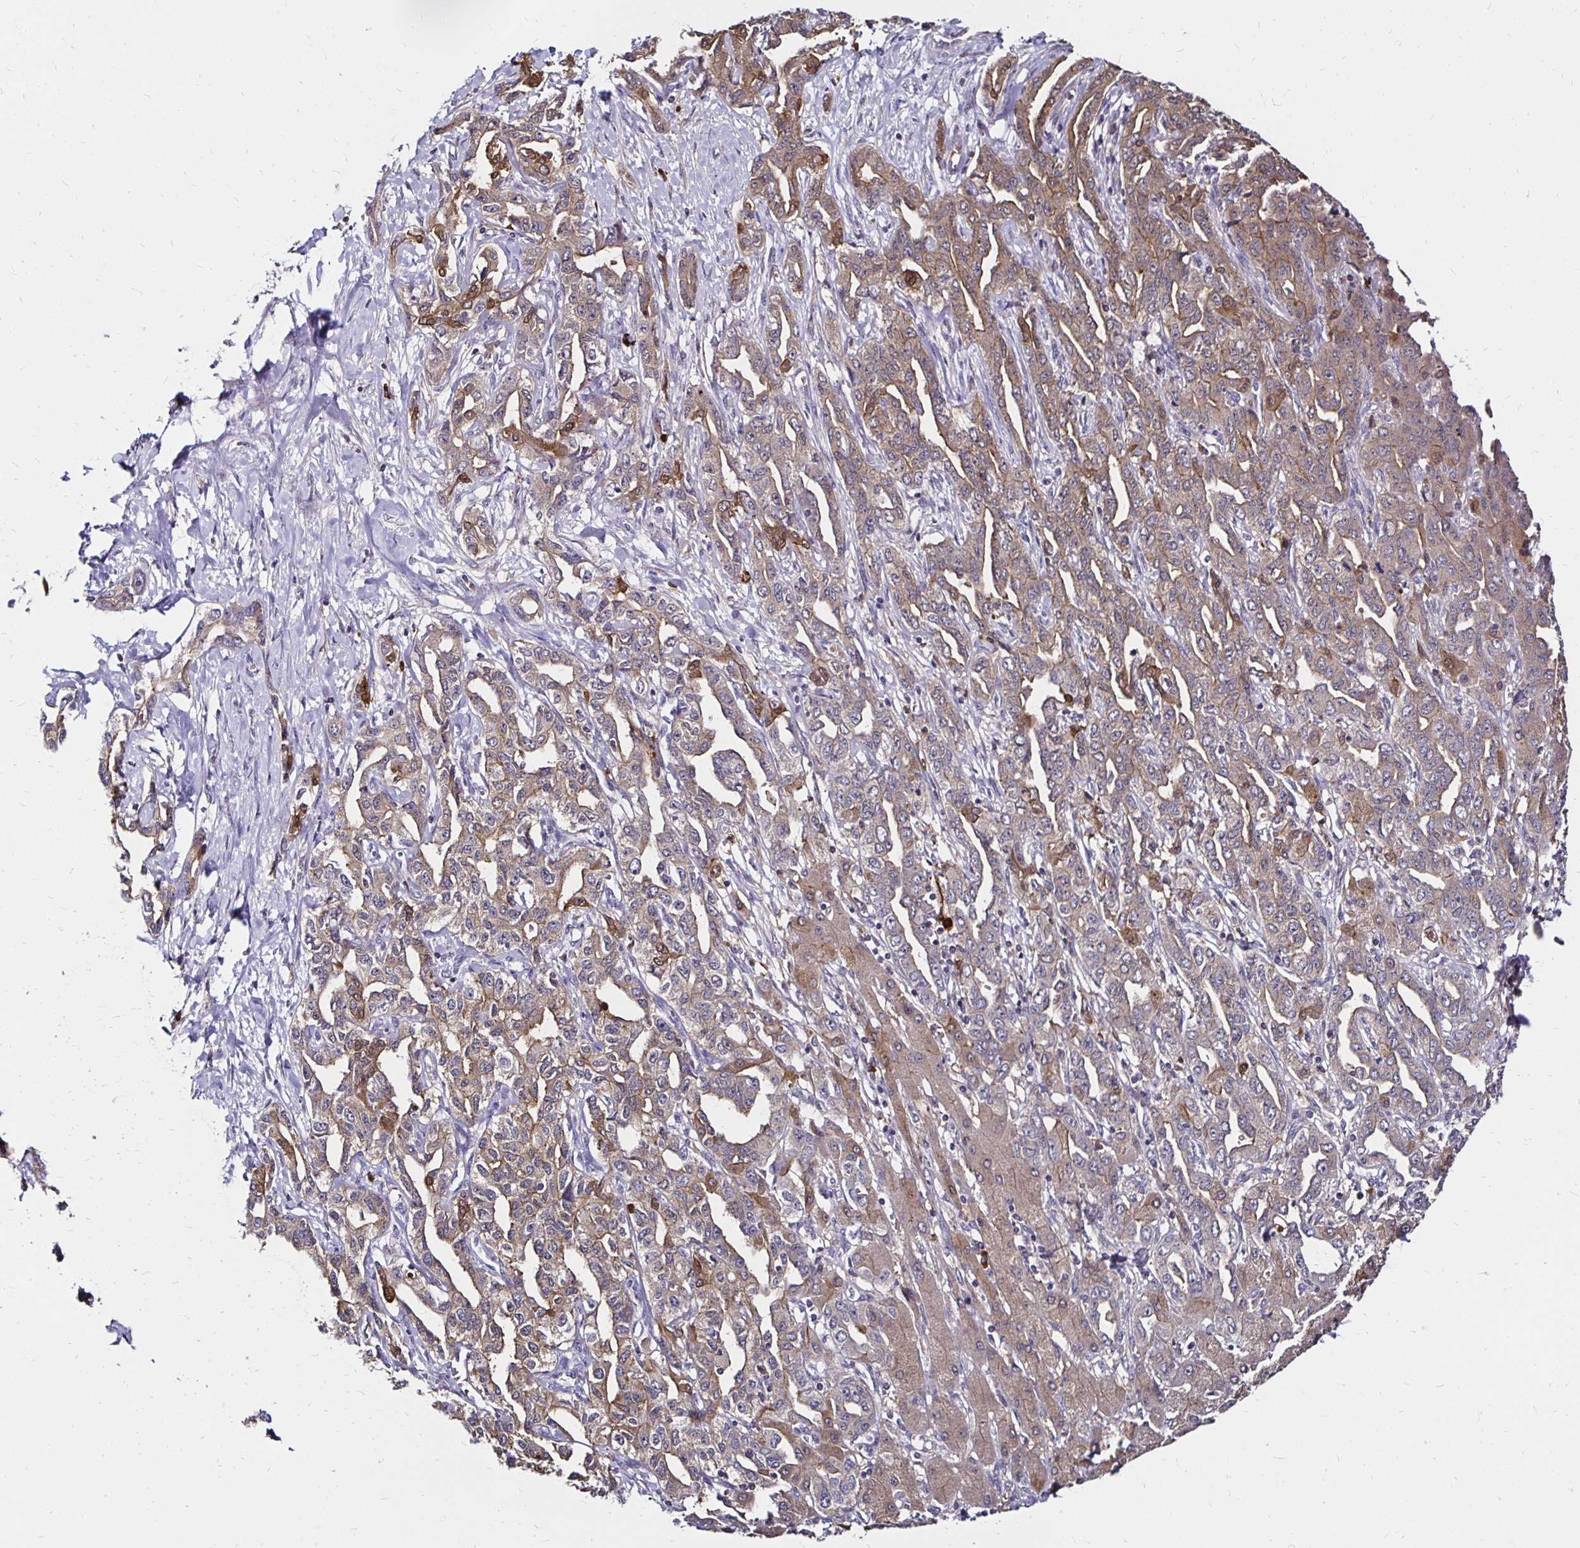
{"staining": {"intensity": "weak", "quantity": "25%-75%", "location": "cytoplasmic/membranous"}, "tissue": "liver cancer", "cell_type": "Tumor cells", "image_type": "cancer", "snomed": [{"axis": "morphology", "description": "Cholangiocarcinoma"}, {"axis": "topography", "description": "Liver"}], "caption": "High-power microscopy captured an immunohistochemistry (IHC) histopathology image of liver cholangiocarcinoma, revealing weak cytoplasmic/membranous positivity in about 25%-75% of tumor cells.", "gene": "TXN", "patient": {"sex": "male", "age": 59}}